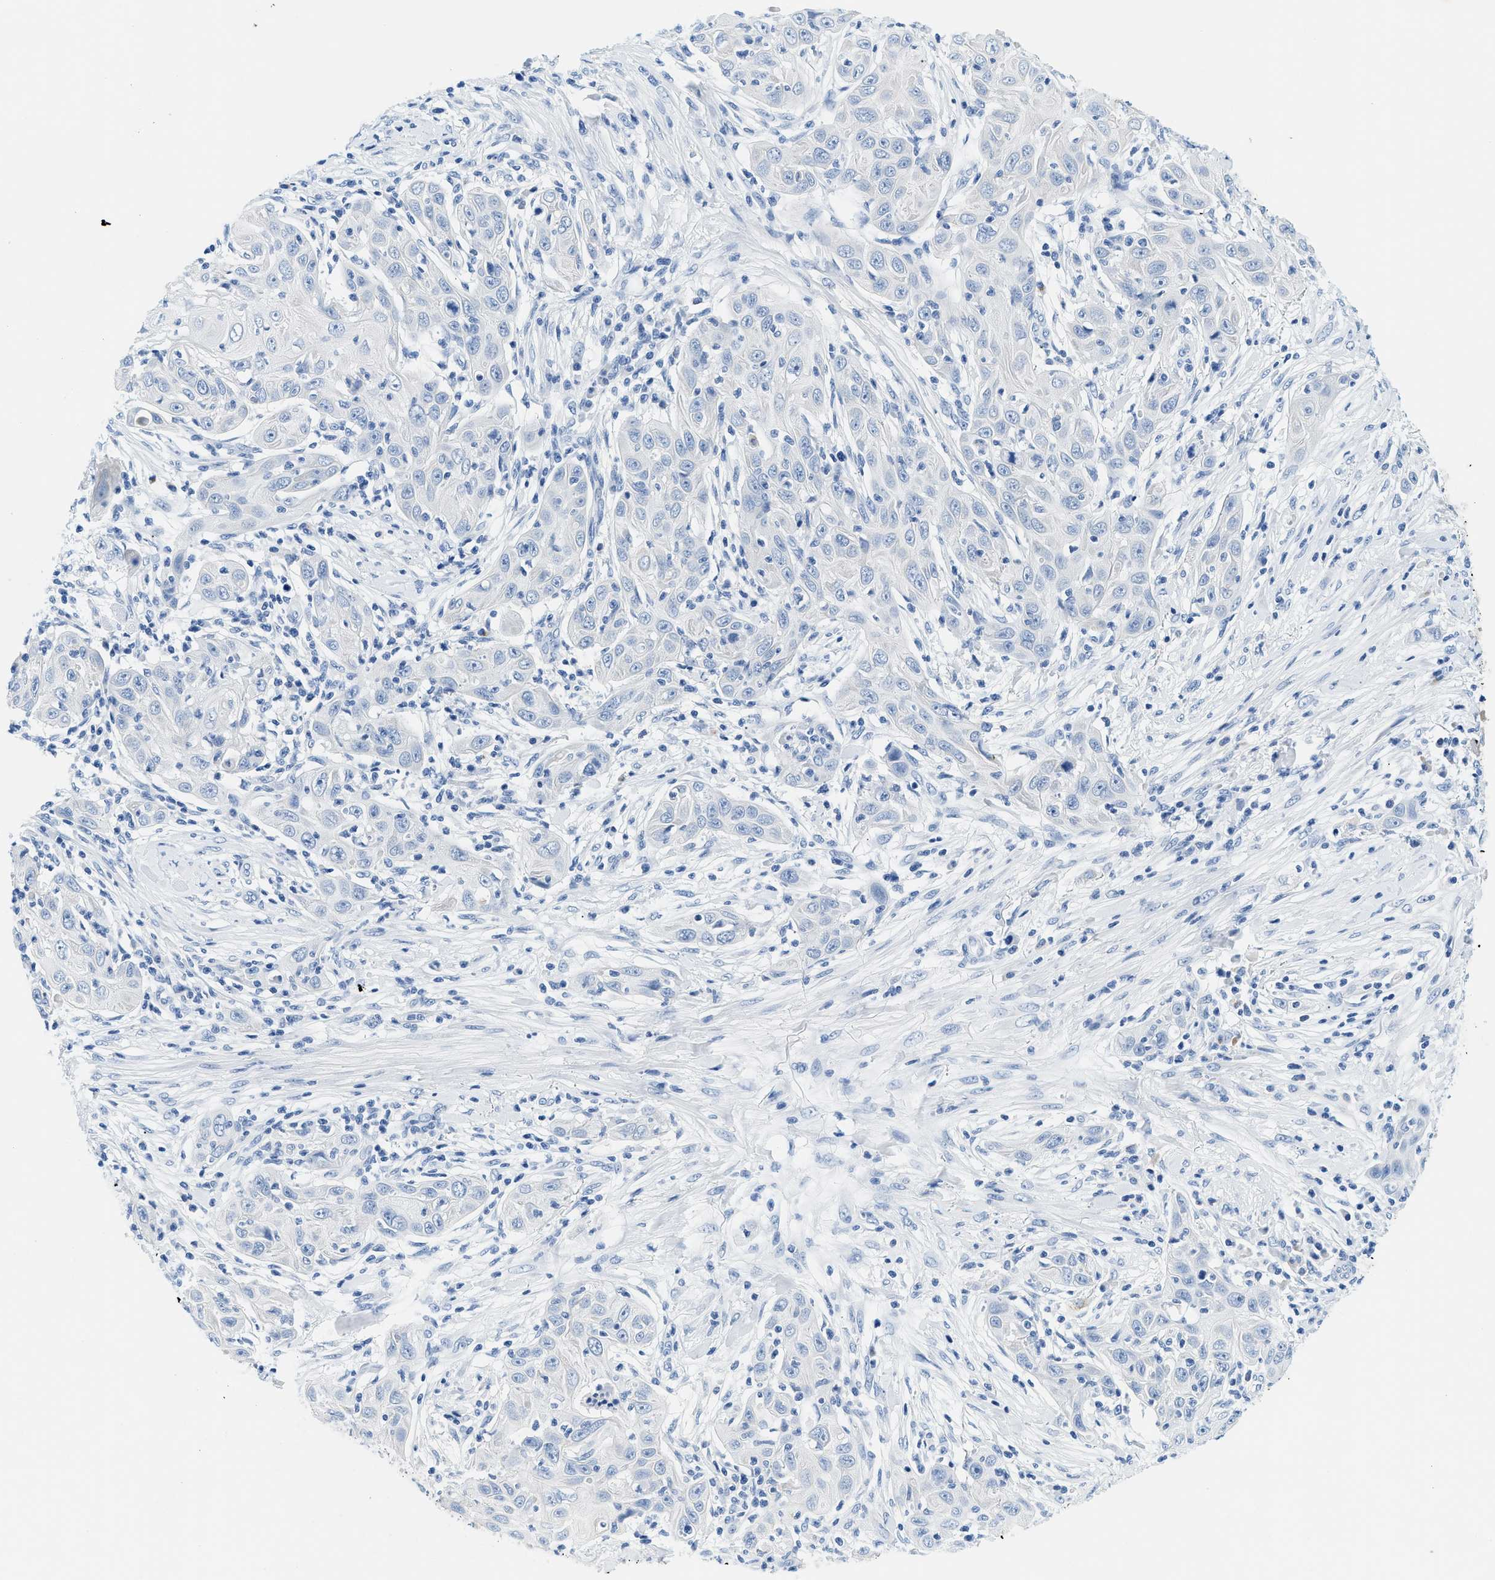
{"staining": {"intensity": "negative", "quantity": "none", "location": "none"}, "tissue": "skin cancer", "cell_type": "Tumor cells", "image_type": "cancer", "snomed": [{"axis": "morphology", "description": "Squamous cell carcinoma, NOS"}, {"axis": "topography", "description": "Skin"}], "caption": "An immunohistochemistry (IHC) image of squamous cell carcinoma (skin) is shown. There is no staining in tumor cells of squamous cell carcinoma (skin).", "gene": "STXBP2", "patient": {"sex": "female", "age": 88}}